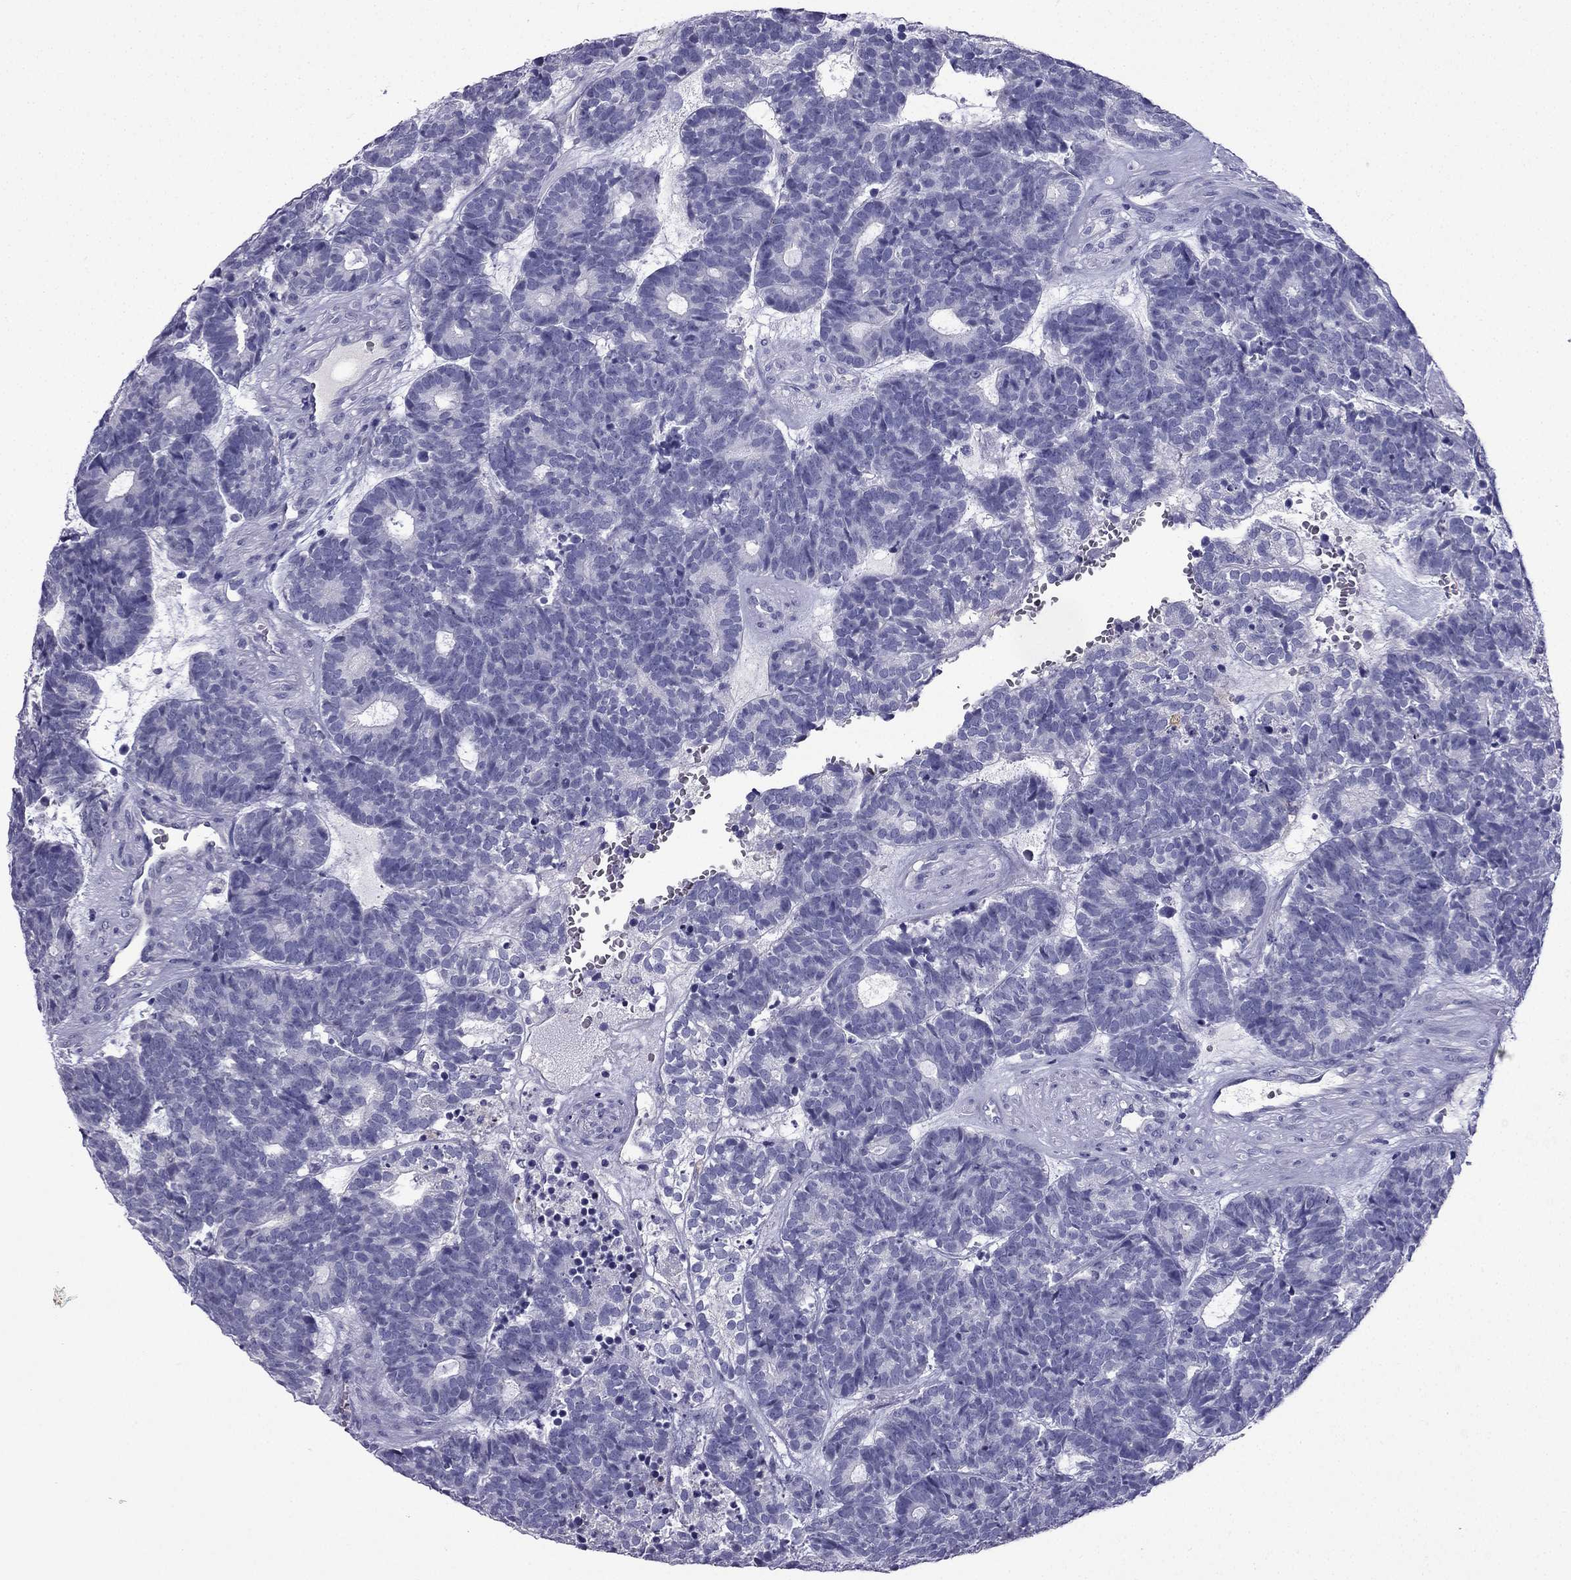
{"staining": {"intensity": "negative", "quantity": "none", "location": "none"}, "tissue": "head and neck cancer", "cell_type": "Tumor cells", "image_type": "cancer", "snomed": [{"axis": "morphology", "description": "Adenocarcinoma, NOS"}, {"axis": "topography", "description": "Head-Neck"}], "caption": "IHC histopathology image of human head and neck cancer (adenocarcinoma) stained for a protein (brown), which displays no positivity in tumor cells. (Brightfield microscopy of DAB (3,3'-diaminobenzidine) IHC at high magnification).", "gene": "NPTX1", "patient": {"sex": "female", "age": 81}}